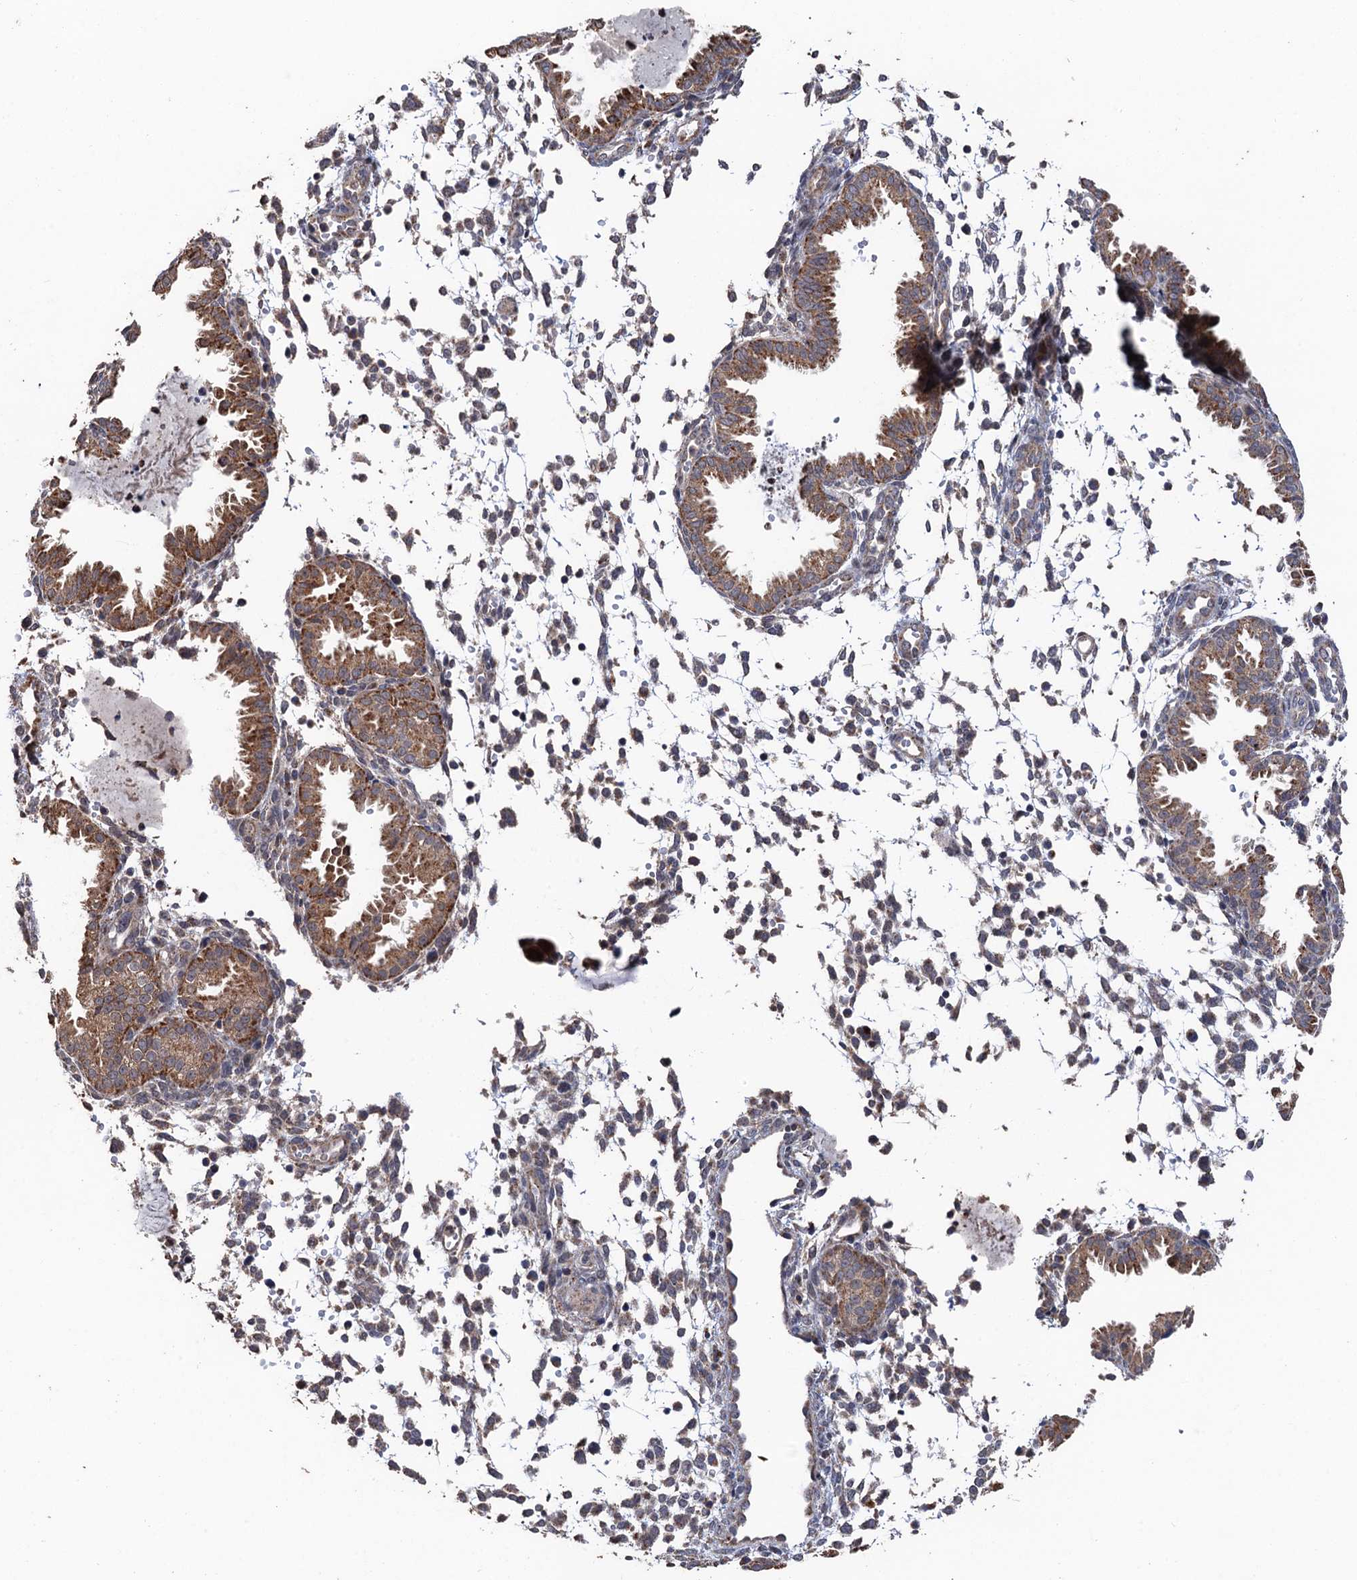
{"staining": {"intensity": "negative", "quantity": "none", "location": "none"}, "tissue": "endometrium", "cell_type": "Cells in endometrial stroma", "image_type": "normal", "snomed": [{"axis": "morphology", "description": "Normal tissue, NOS"}, {"axis": "topography", "description": "Endometrium"}], "caption": "Immunohistochemistry (IHC) histopathology image of unremarkable endometrium: human endometrium stained with DAB reveals no significant protein staining in cells in endometrial stroma. (DAB immunohistochemistry, high magnification).", "gene": "BMERB1", "patient": {"sex": "female", "age": 33}}